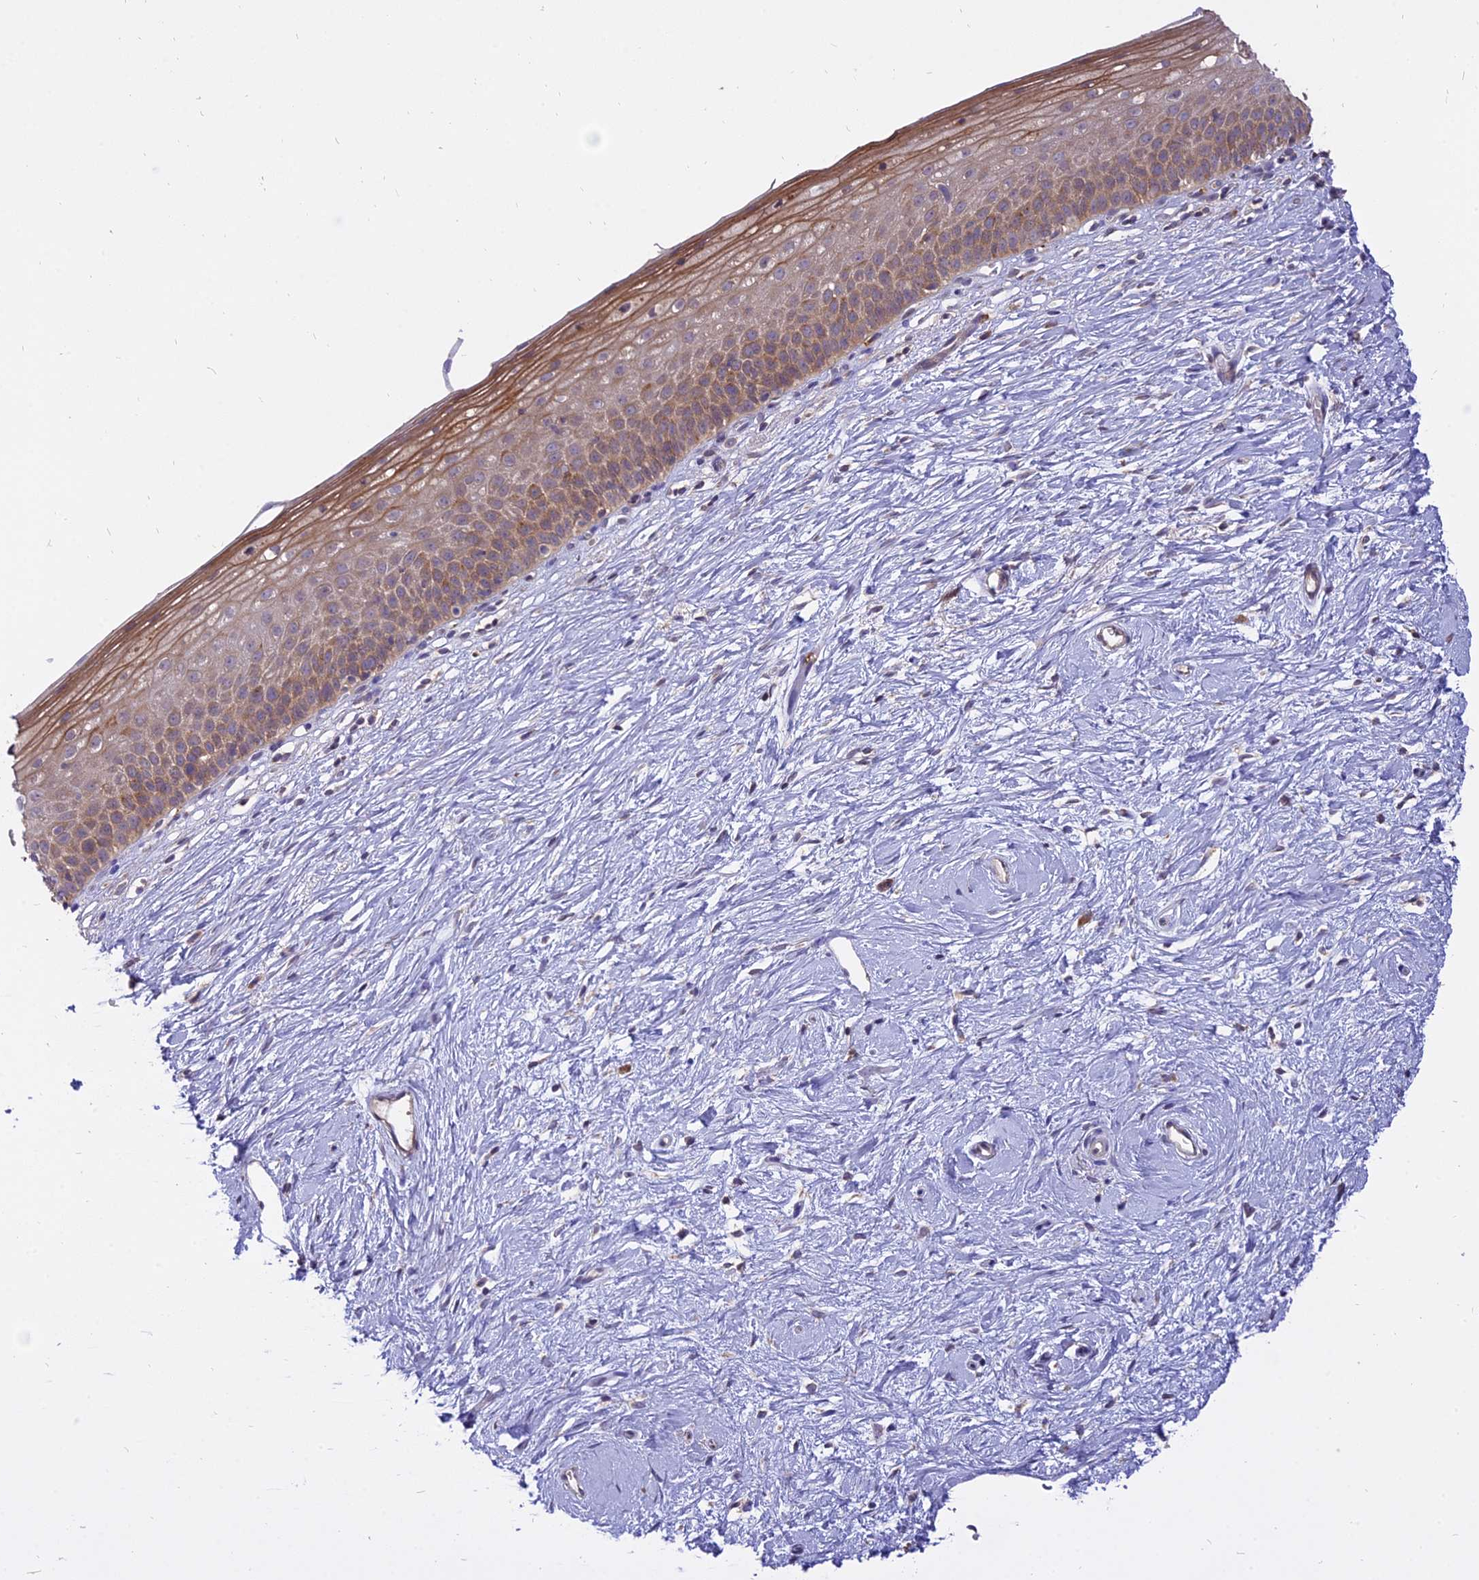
{"staining": {"intensity": "moderate", "quantity": "25%-75%", "location": "cytoplasmic/membranous"}, "tissue": "cervix", "cell_type": "Glandular cells", "image_type": "normal", "snomed": [{"axis": "morphology", "description": "Normal tissue, NOS"}, {"axis": "topography", "description": "Cervix"}], "caption": "The micrograph shows staining of unremarkable cervix, revealing moderate cytoplasmic/membranous protein staining (brown color) within glandular cells.", "gene": "IL21R", "patient": {"sex": "female", "age": 57}}